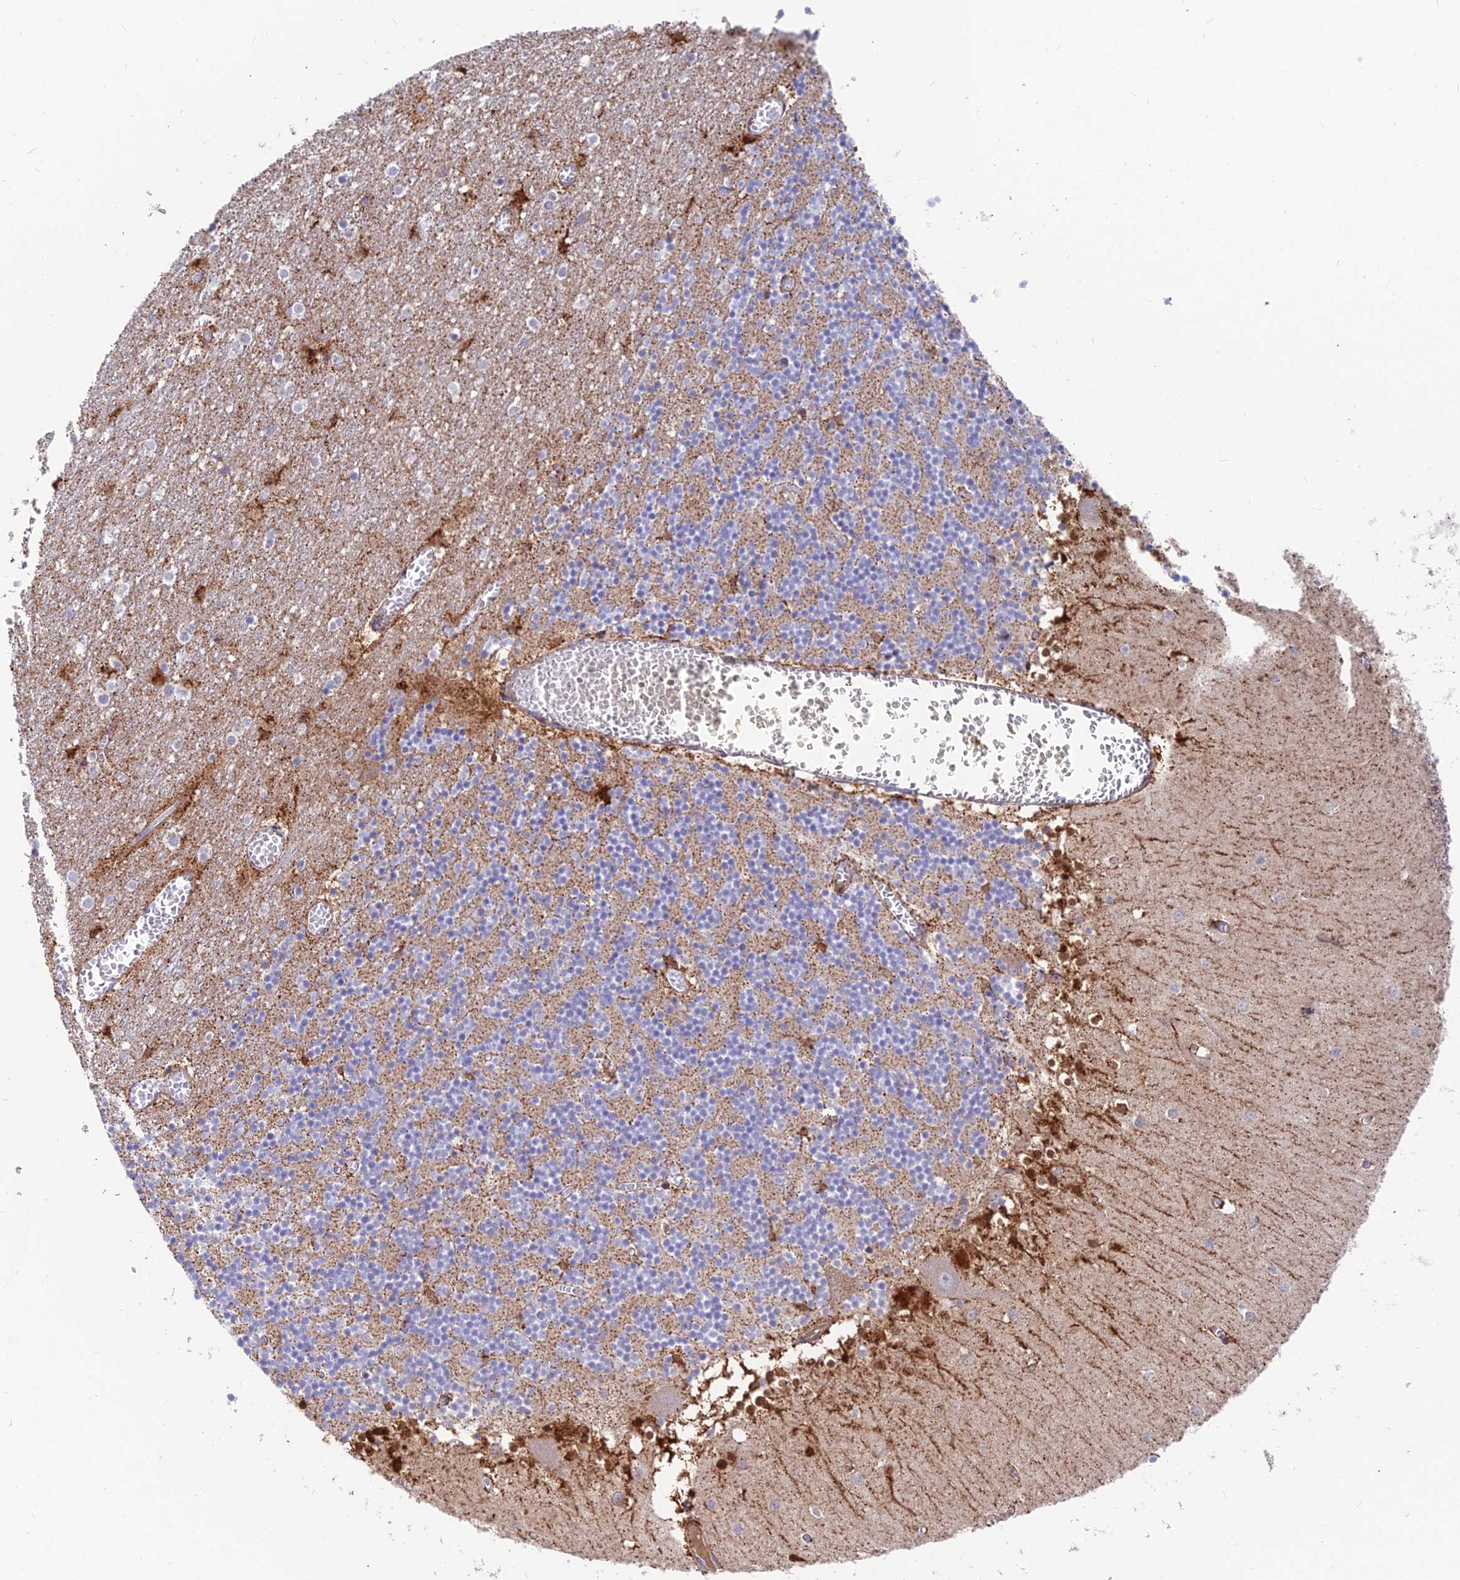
{"staining": {"intensity": "moderate", "quantity": "25%-75%", "location": "cytoplasmic/membranous"}, "tissue": "cerebellum", "cell_type": "Cells in granular layer", "image_type": "normal", "snomed": [{"axis": "morphology", "description": "Normal tissue, NOS"}, {"axis": "topography", "description": "Cerebellum"}], "caption": "Human cerebellum stained for a protein (brown) shows moderate cytoplasmic/membranous positive expression in about 25%-75% of cells in granular layer.", "gene": "TIGD6", "patient": {"sex": "female", "age": 28}}